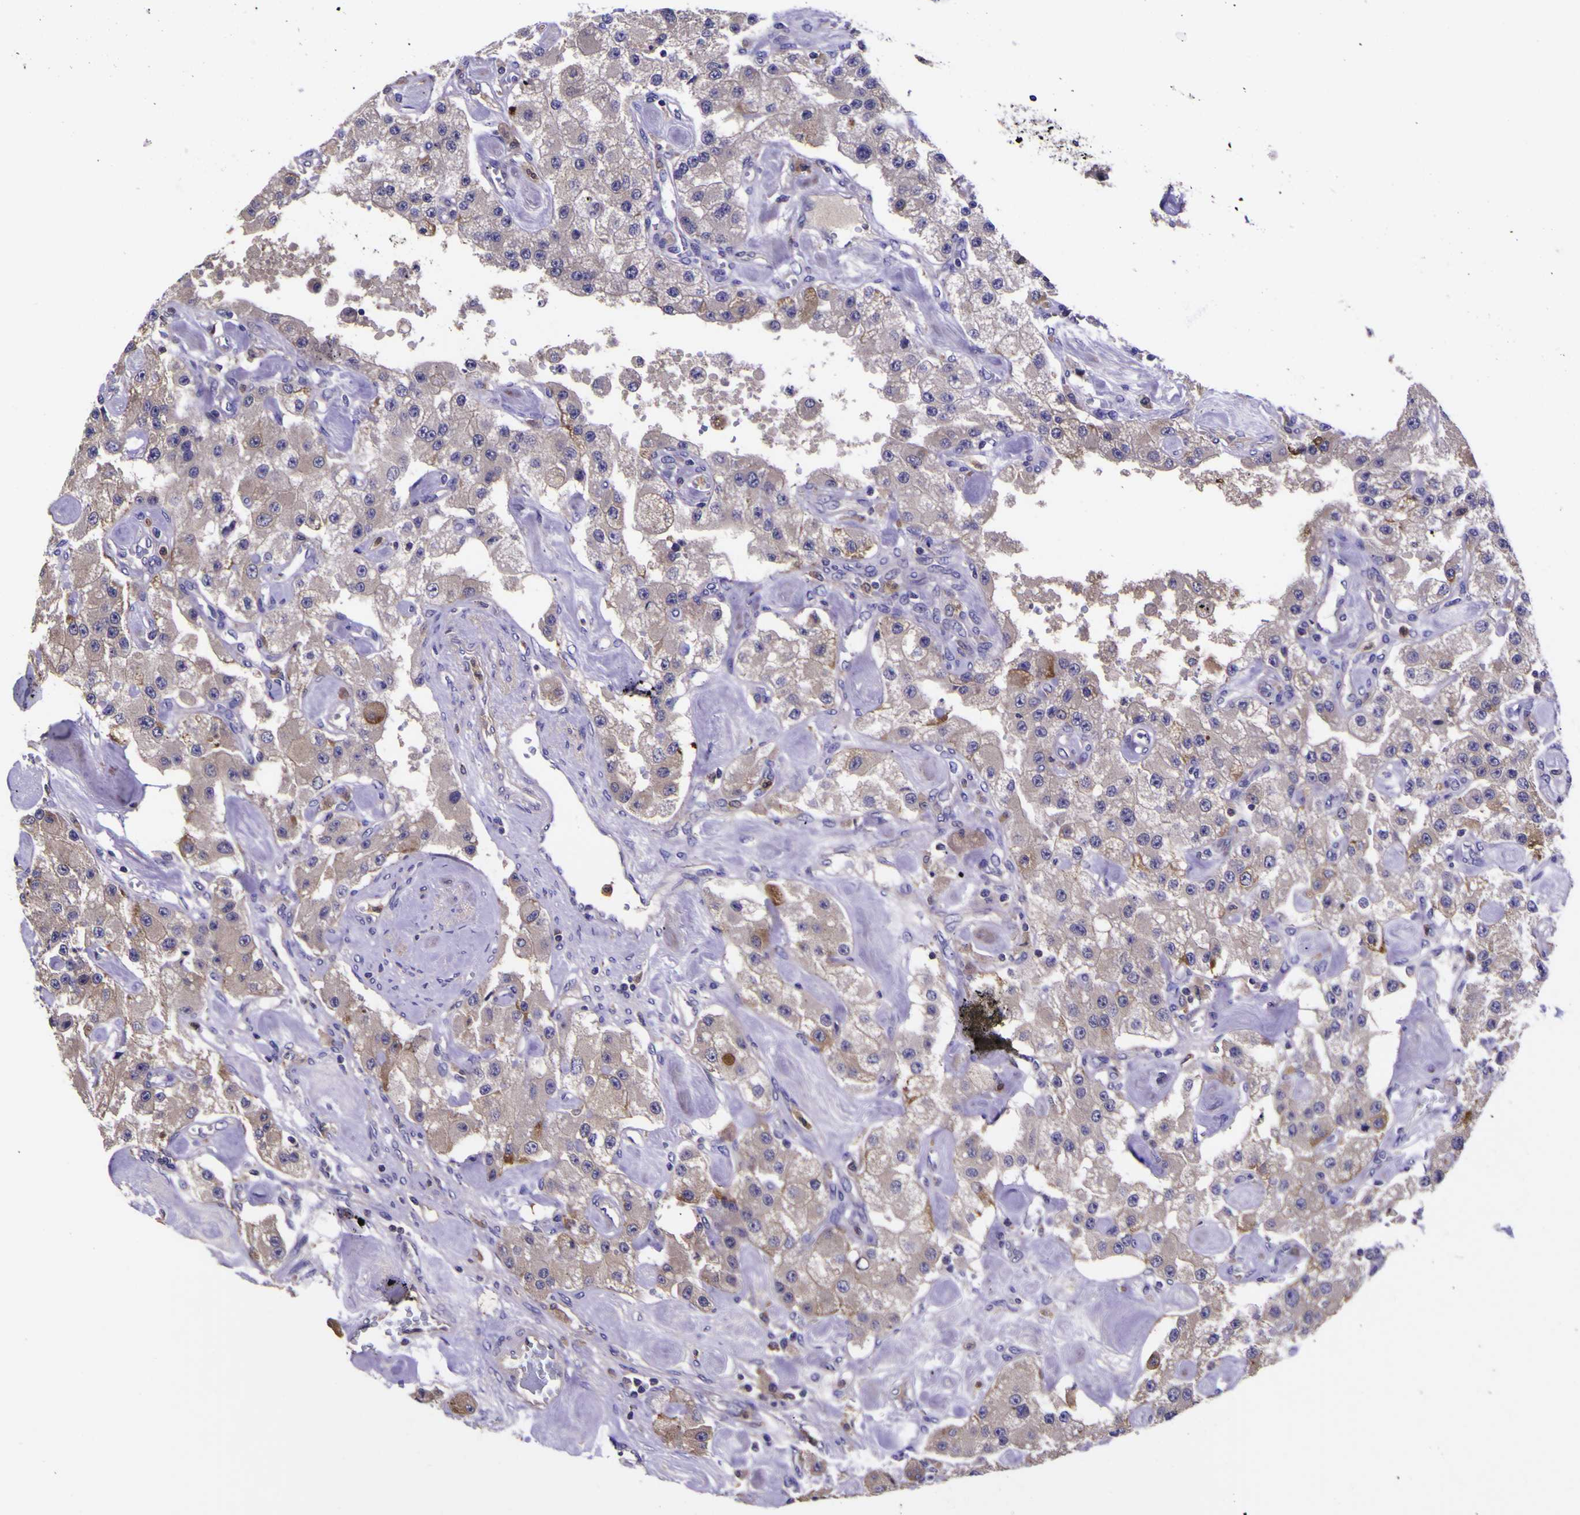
{"staining": {"intensity": "weak", "quantity": ">75%", "location": "cytoplasmic/membranous"}, "tissue": "carcinoid", "cell_type": "Tumor cells", "image_type": "cancer", "snomed": [{"axis": "morphology", "description": "Carcinoid, malignant, NOS"}, {"axis": "topography", "description": "Pancreas"}], "caption": "IHC (DAB (3,3'-diaminobenzidine)) staining of human malignant carcinoid shows weak cytoplasmic/membranous protein positivity in approximately >75% of tumor cells. The staining was performed using DAB to visualize the protein expression in brown, while the nuclei were stained in blue with hematoxylin (Magnification: 20x).", "gene": "MAPK14", "patient": {"sex": "male", "age": 41}}